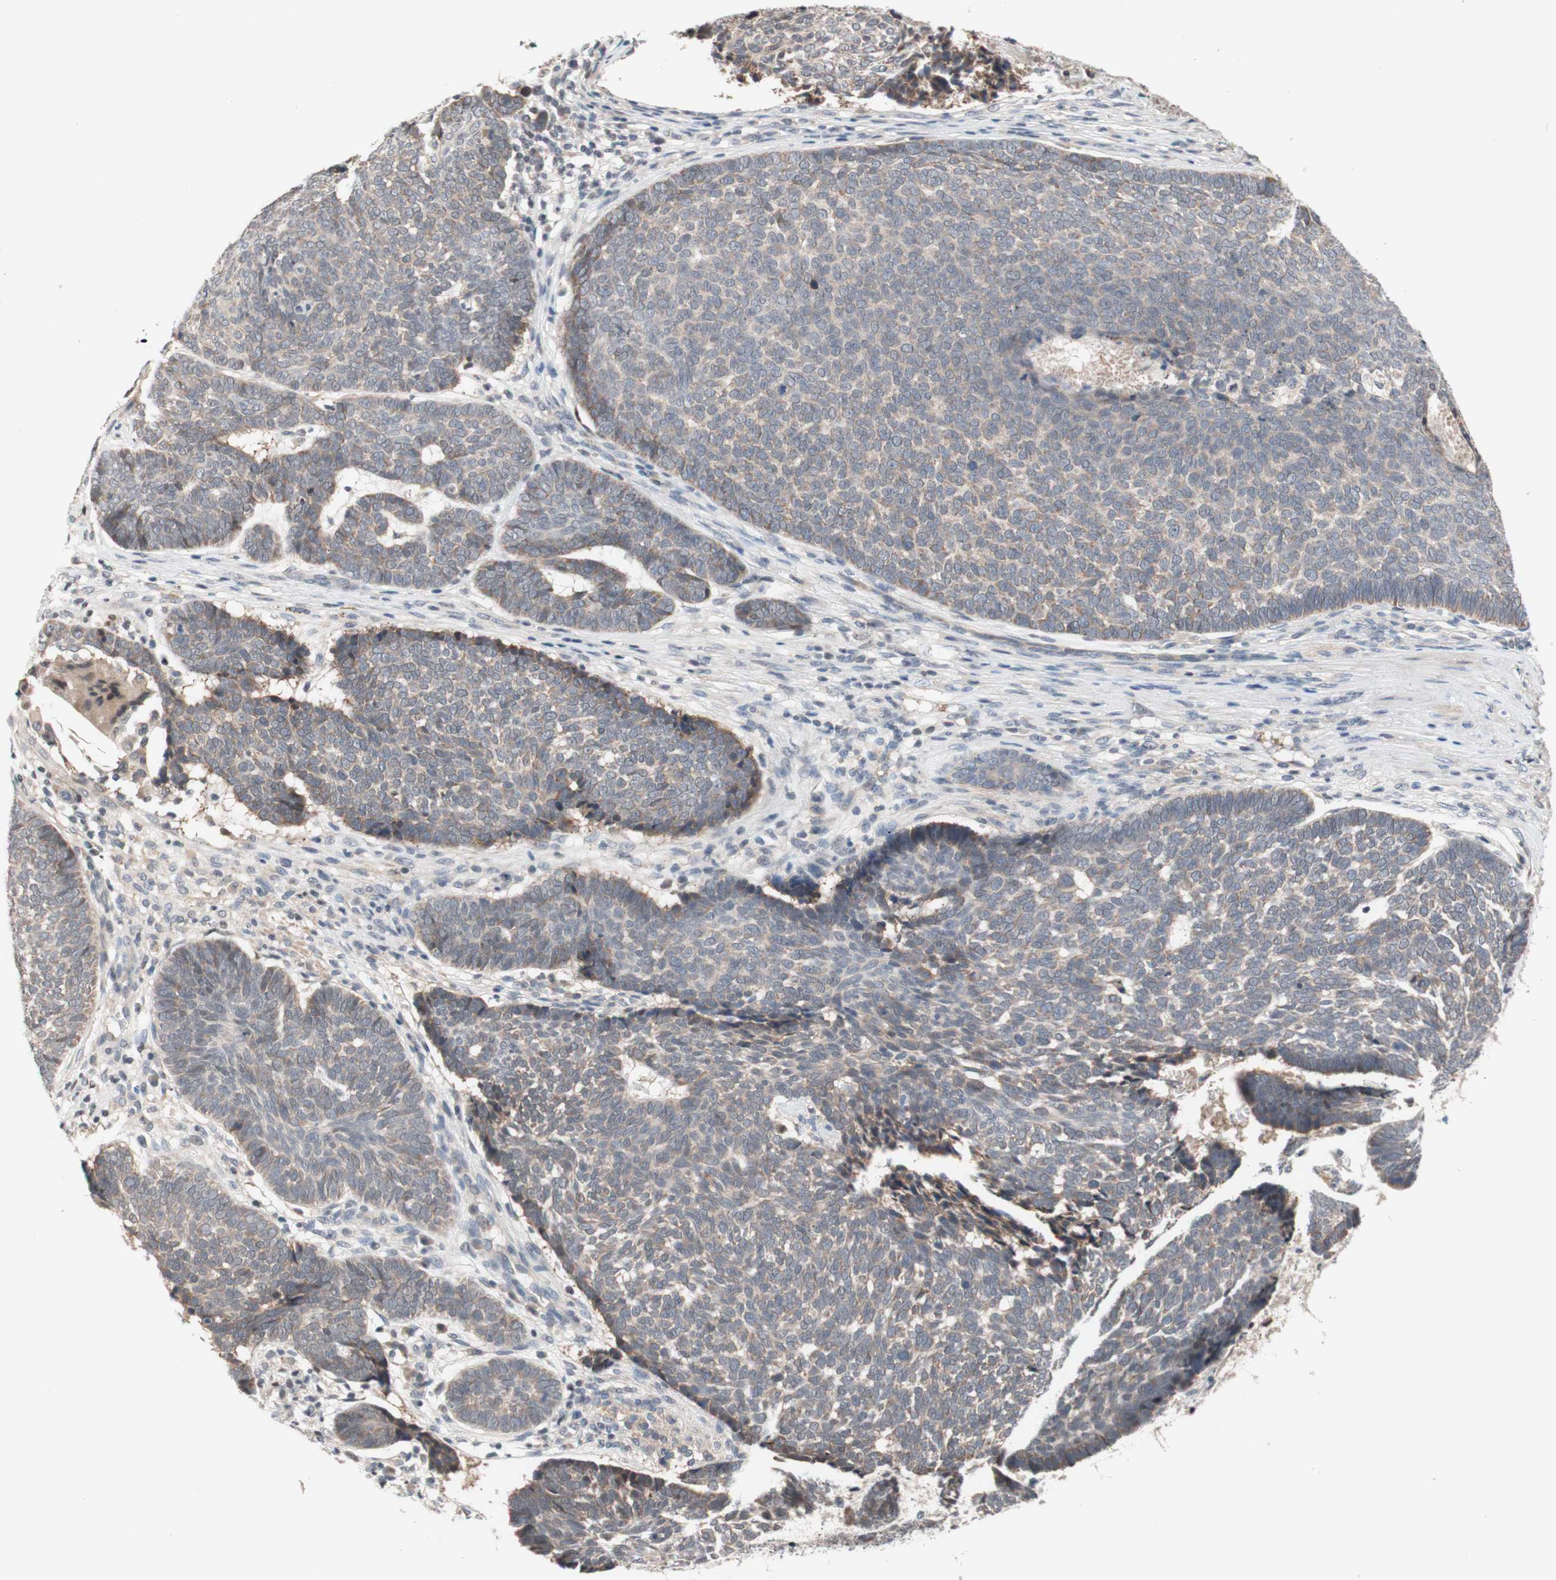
{"staining": {"intensity": "weak", "quantity": ">75%", "location": "cytoplasmic/membranous"}, "tissue": "skin cancer", "cell_type": "Tumor cells", "image_type": "cancer", "snomed": [{"axis": "morphology", "description": "Basal cell carcinoma"}, {"axis": "topography", "description": "Skin"}], "caption": "Immunohistochemistry micrograph of human skin cancer stained for a protein (brown), which reveals low levels of weak cytoplasmic/membranous positivity in about >75% of tumor cells.", "gene": "CD55", "patient": {"sex": "male", "age": 84}}